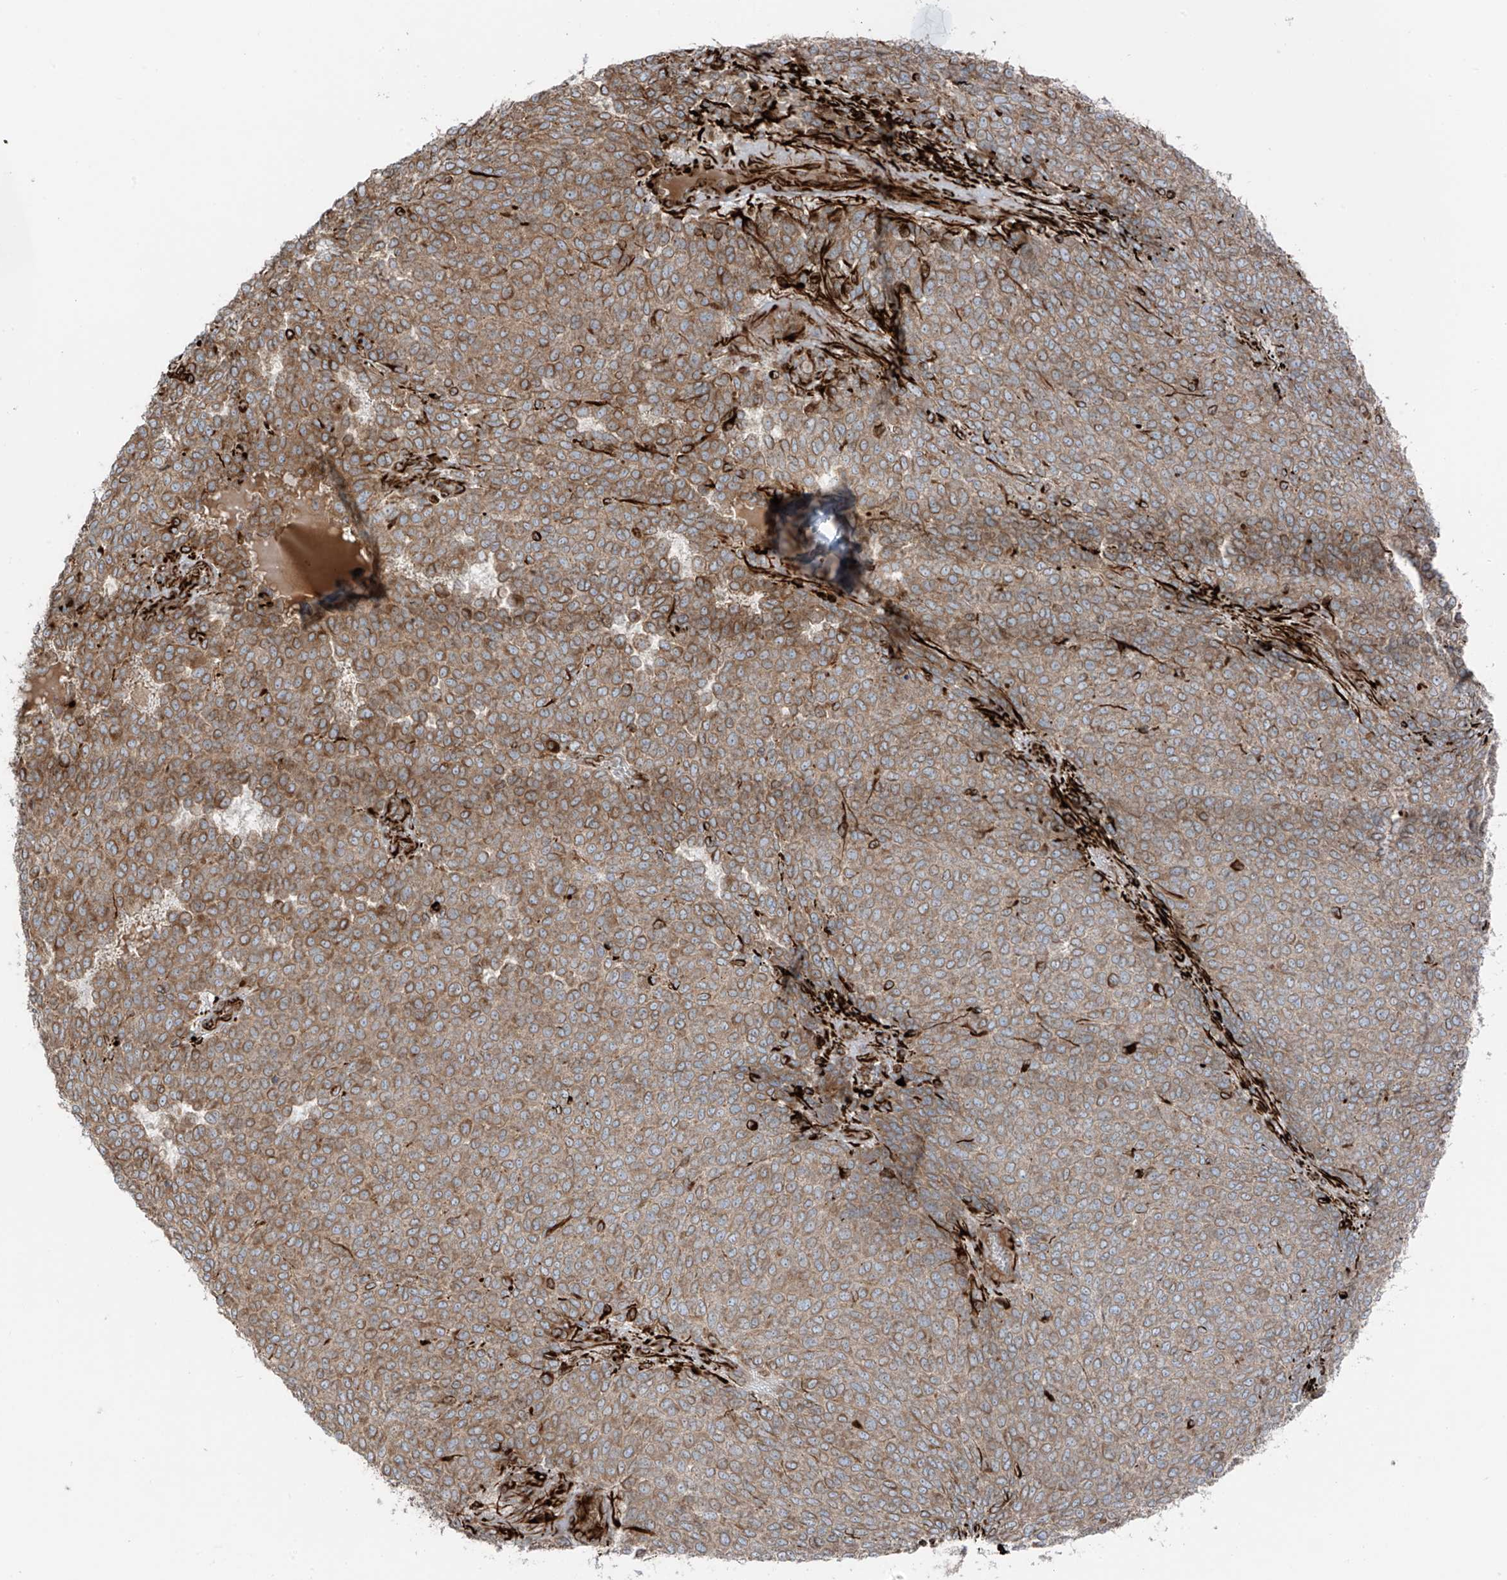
{"staining": {"intensity": "moderate", "quantity": ">75%", "location": "cytoplasmic/membranous"}, "tissue": "melanoma", "cell_type": "Tumor cells", "image_type": "cancer", "snomed": [{"axis": "morphology", "description": "Malignant melanoma, NOS"}, {"axis": "topography", "description": "Skin"}], "caption": "This photomicrograph reveals malignant melanoma stained with IHC to label a protein in brown. The cytoplasmic/membranous of tumor cells show moderate positivity for the protein. Nuclei are counter-stained blue.", "gene": "ERLEC1", "patient": {"sex": "male", "age": 49}}